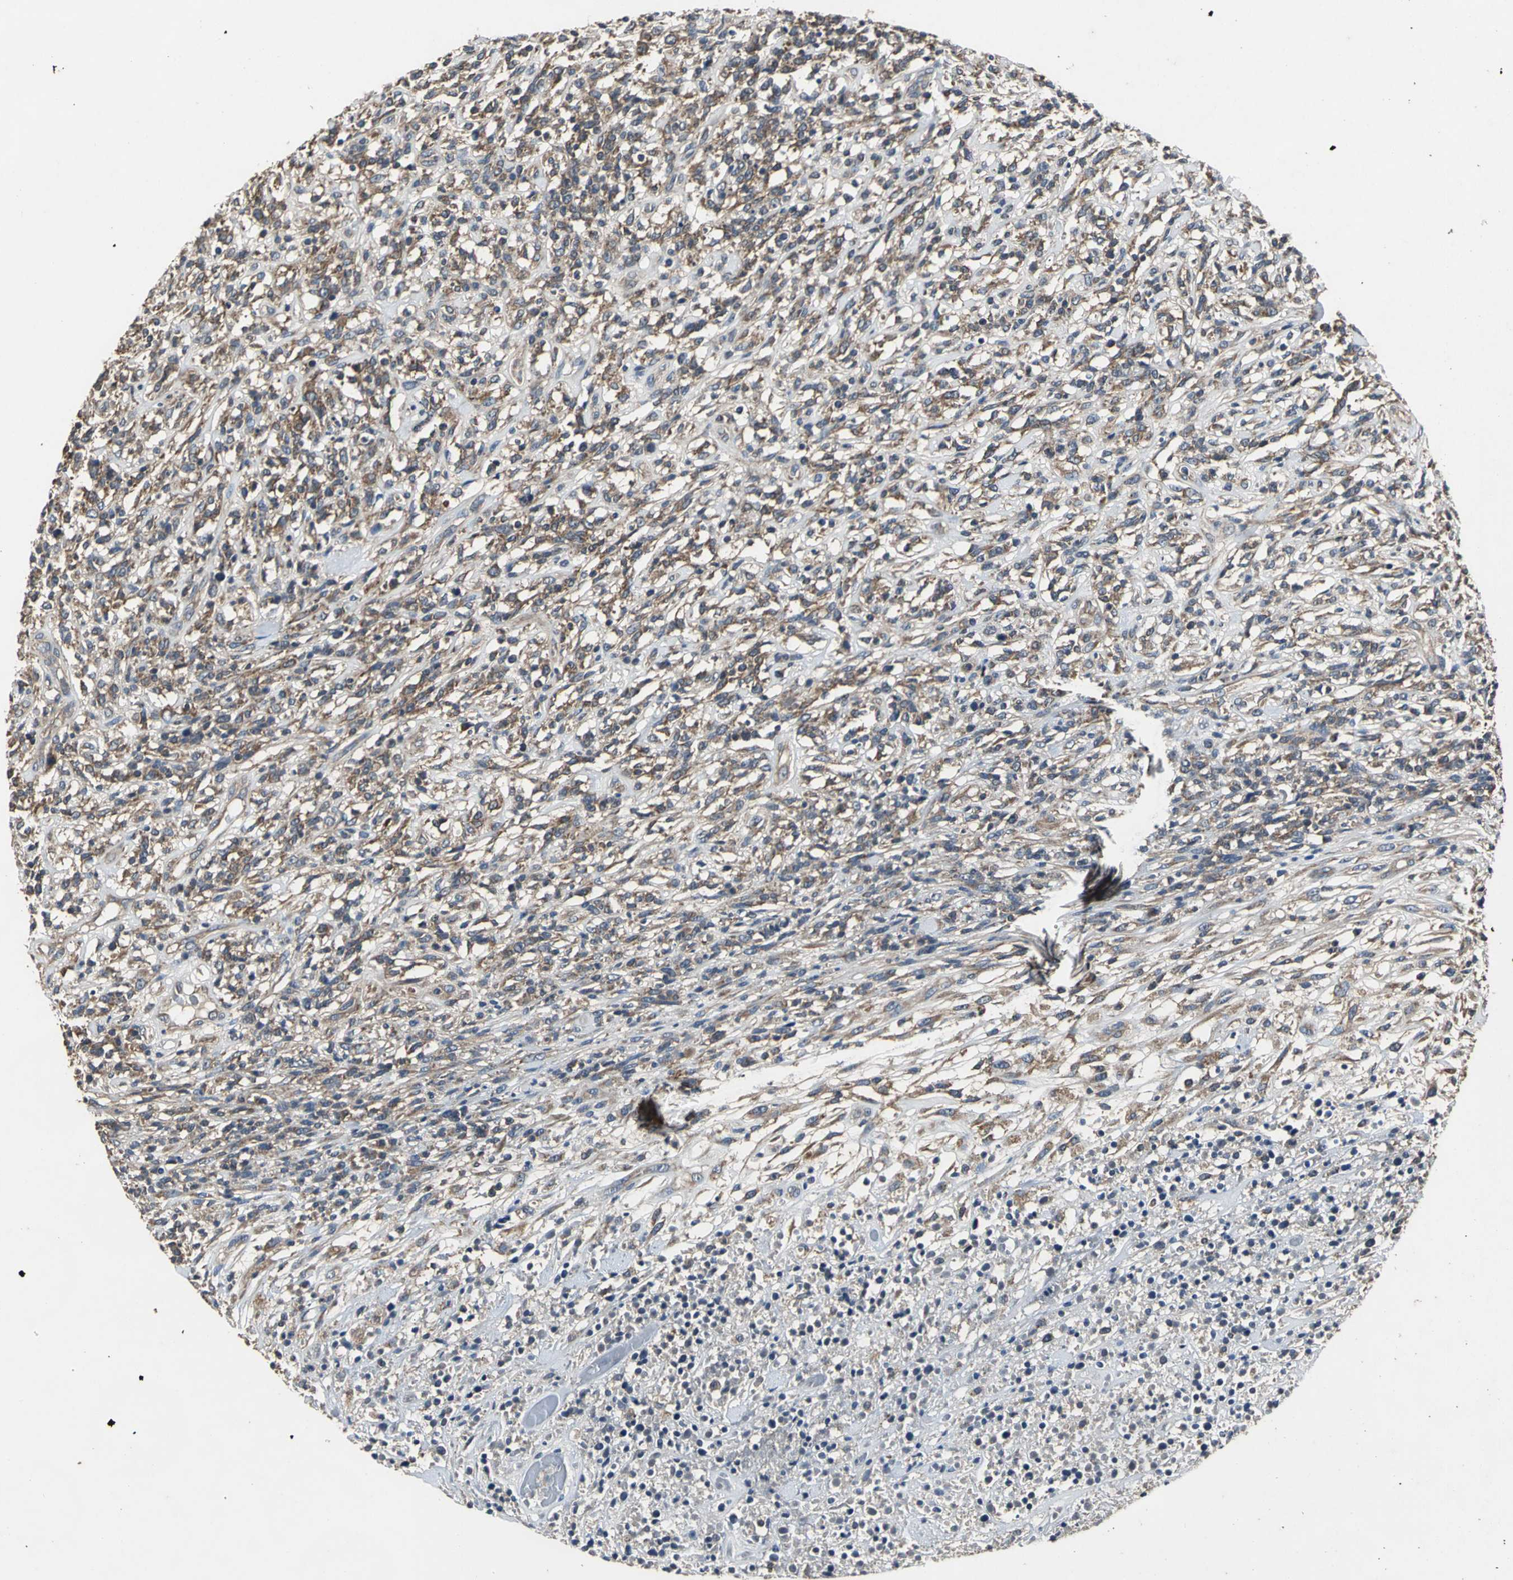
{"staining": {"intensity": "moderate", "quantity": ">75%", "location": "cytoplasmic/membranous"}, "tissue": "lymphoma", "cell_type": "Tumor cells", "image_type": "cancer", "snomed": [{"axis": "morphology", "description": "Malignant lymphoma, non-Hodgkin's type, High grade"}, {"axis": "topography", "description": "Lymph node"}], "caption": "Protein expression analysis of lymphoma reveals moderate cytoplasmic/membranous positivity in about >75% of tumor cells. The staining was performed using DAB (3,3'-diaminobenzidine), with brown indicating positive protein expression. Nuclei are stained blue with hematoxylin.", "gene": "IRF3", "patient": {"sex": "female", "age": 73}}